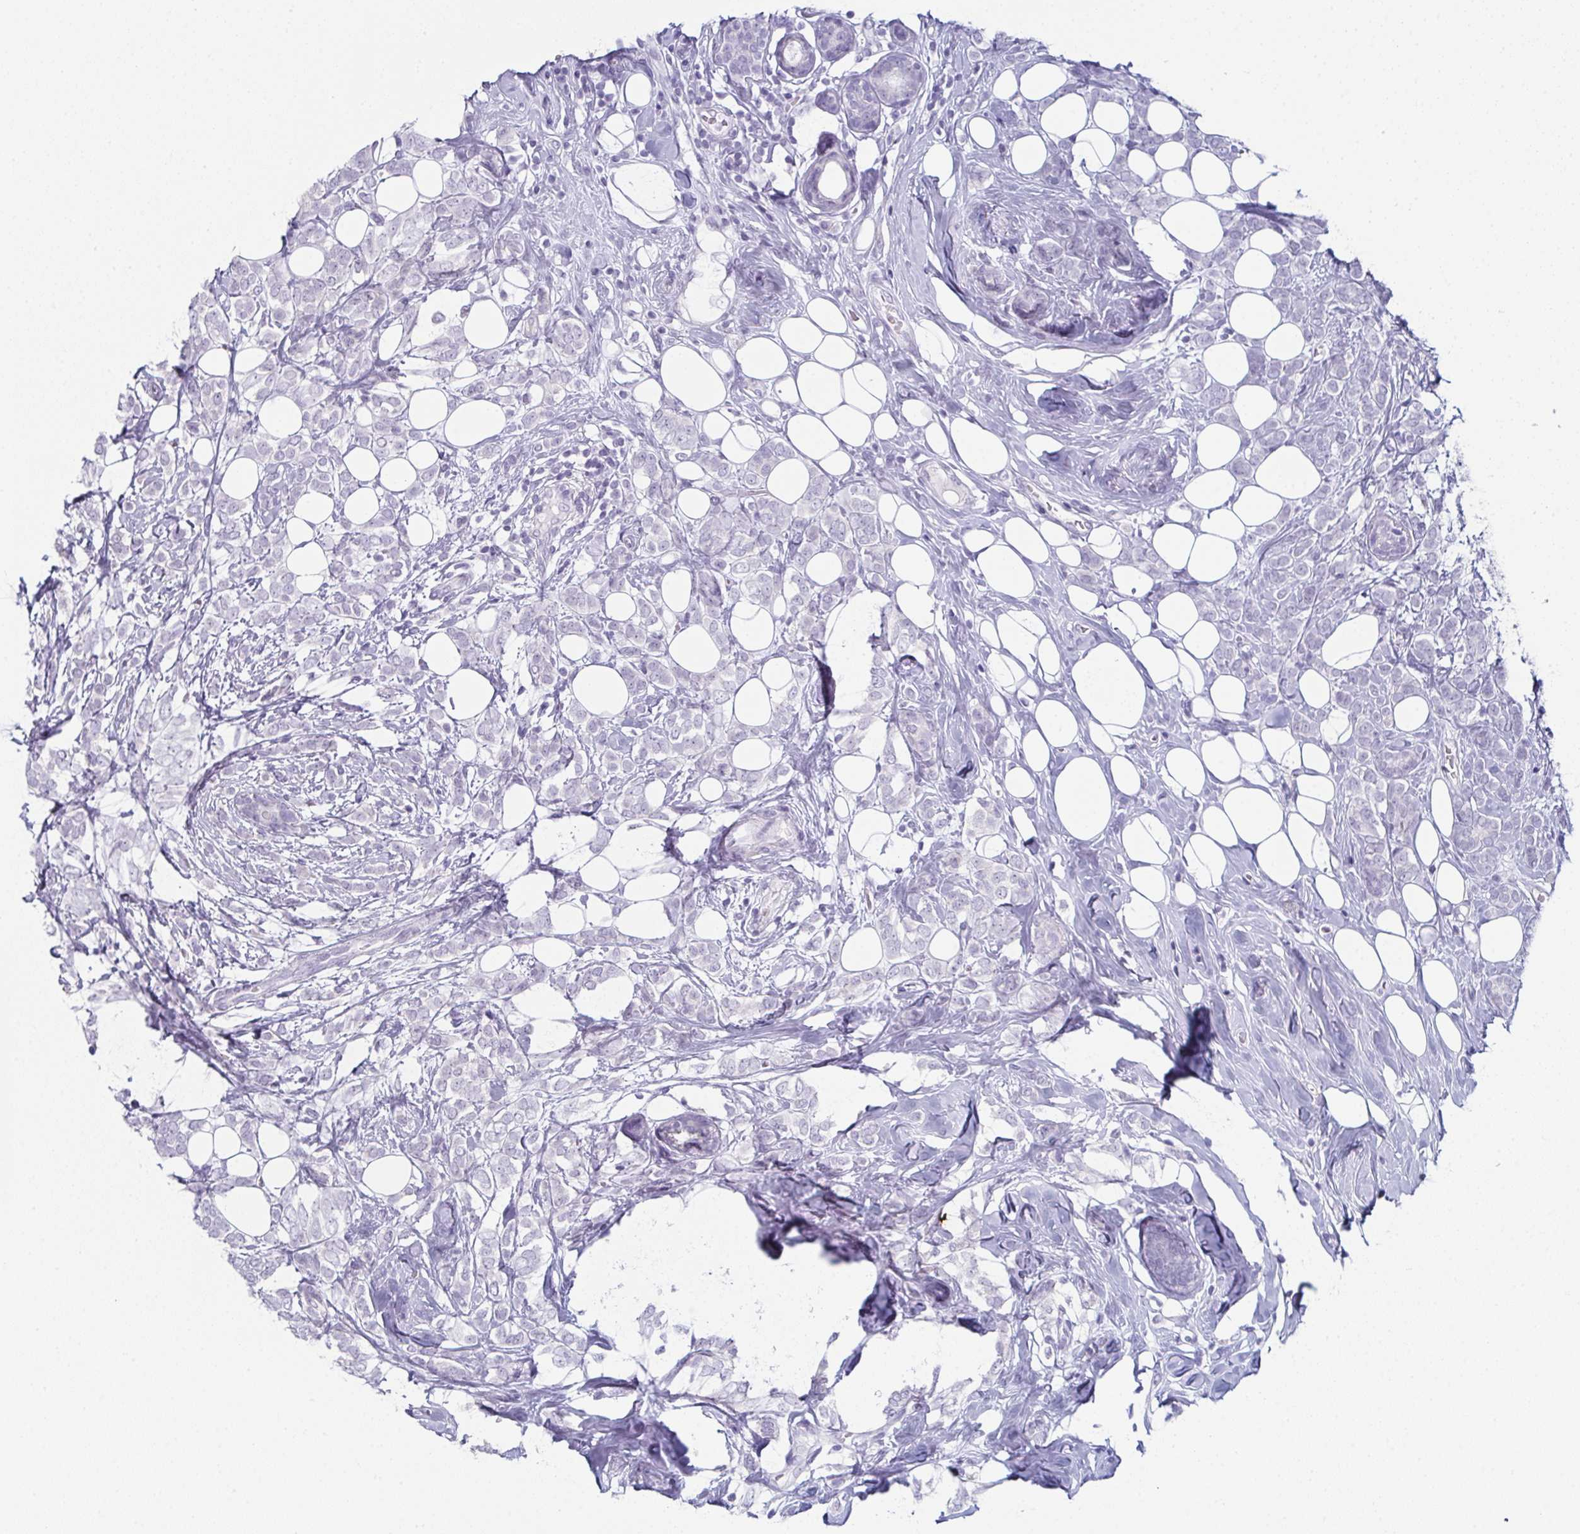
{"staining": {"intensity": "negative", "quantity": "none", "location": "none"}, "tissue": "breast cancer", "cell_type": "Tumor cells", "image_type": "cancer", "snomed": [{"axis": "morphology", "description": "Lobular carcinoma"}, {"axis": "topography", "description": "Breast"}], "caption": "Immunohistochemistry (IHC) photomicrograph of neoplastic tissue: human breast lobular carcinoma stained with DAB (3,3'-diaminobenzidine) shows no significant protein positivity in tumor cells.", "gene": "ENKUR", "patient": {"sex": "female", "age": 49}}